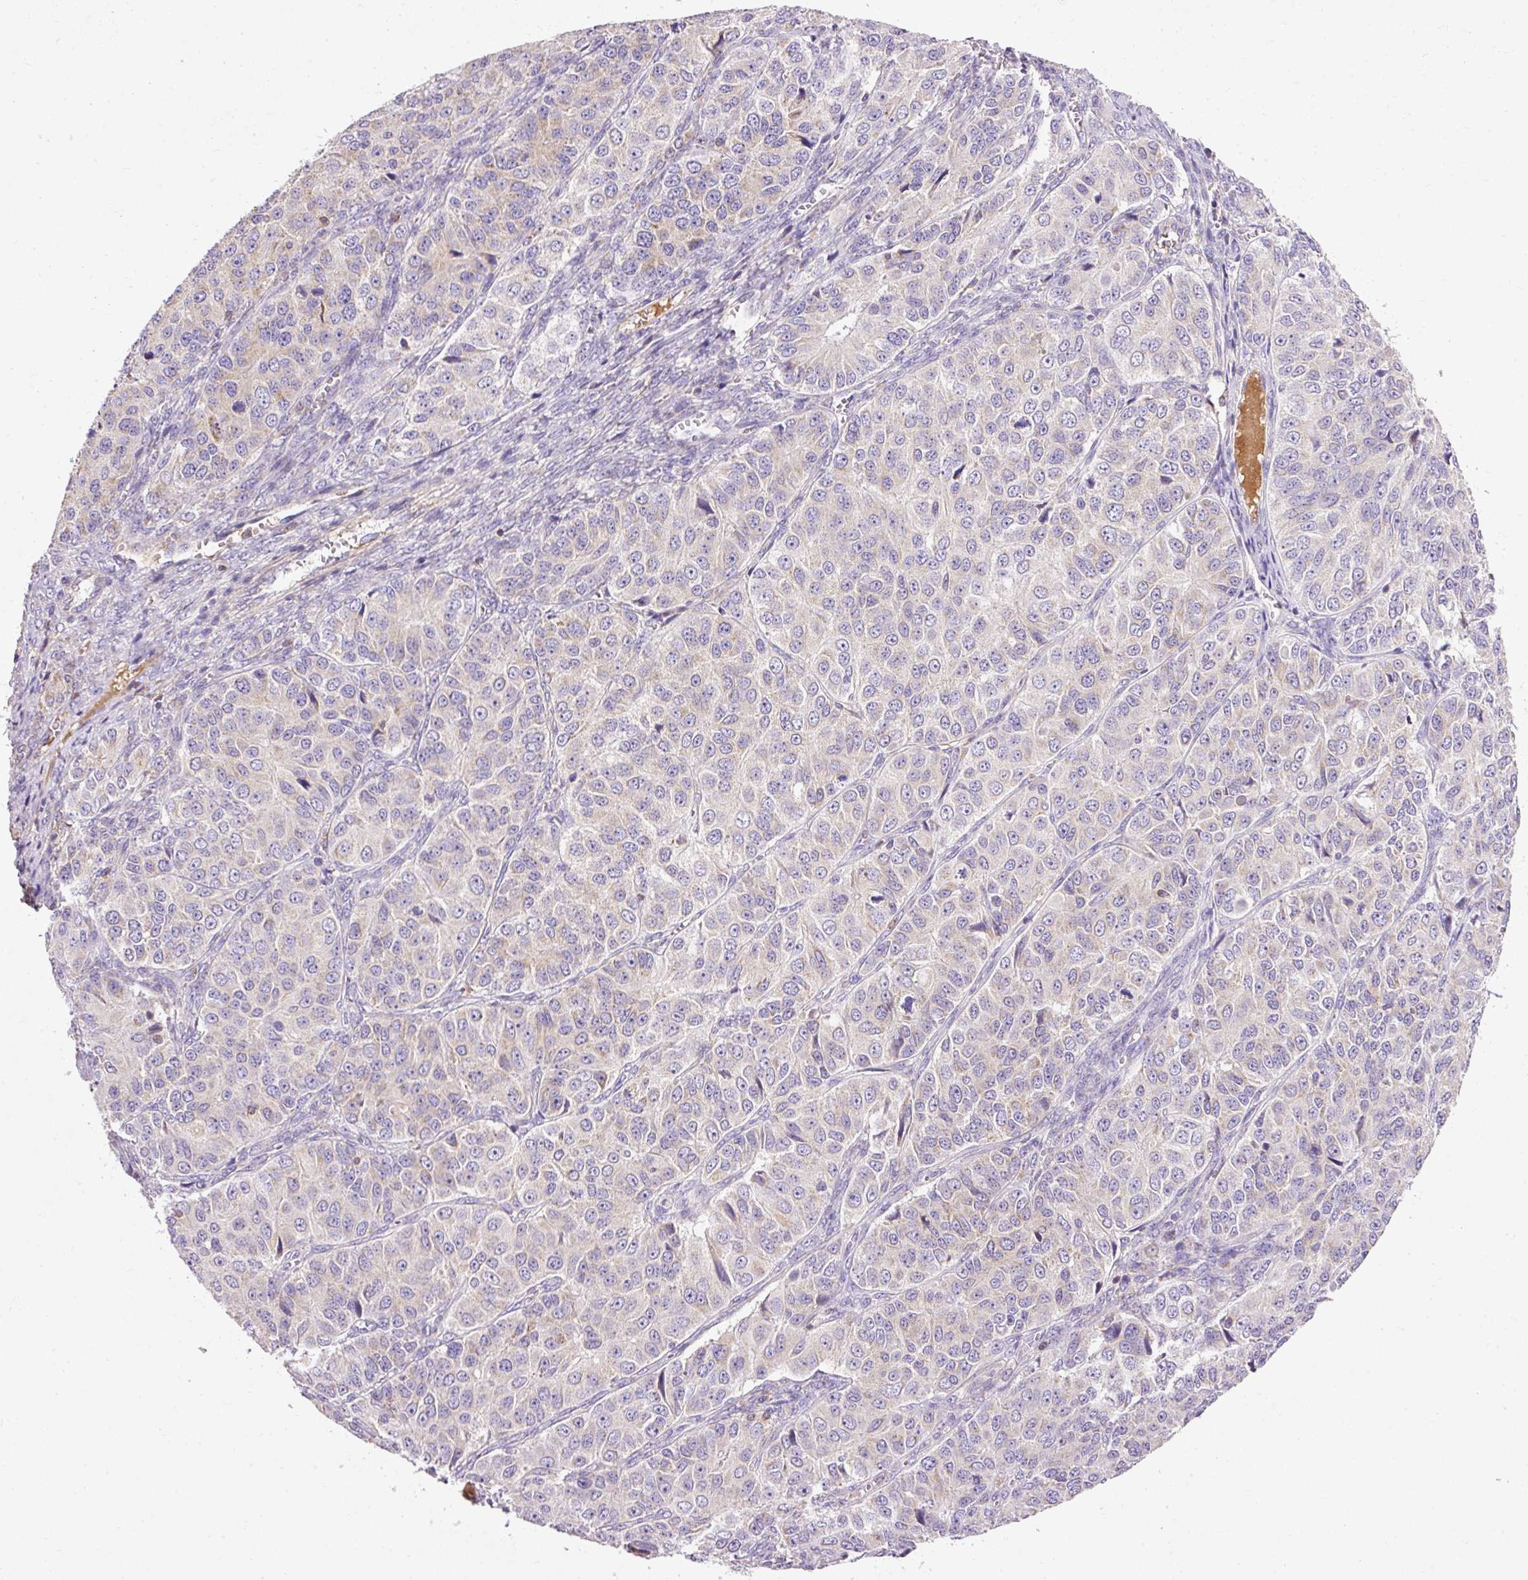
{"staining": {"intensity": "negative", "quantity": "none", "location": "none"}, "tissue": "ovarian cancer", "cell_type": "Tumor cells", "image_type": "cancer", "snomed": [{"axis": "morphology", "description": "Carcinoma, endometroid"}, {"axis": "topography", "description": "Ovary"}], "caption": "A high-resolution micrograph shows IHC staining of ovarian cancer, which displays no significant positivity in tumor cells.", "gene": "IMMT", "patient": {"sex": "female", "age": 51}}